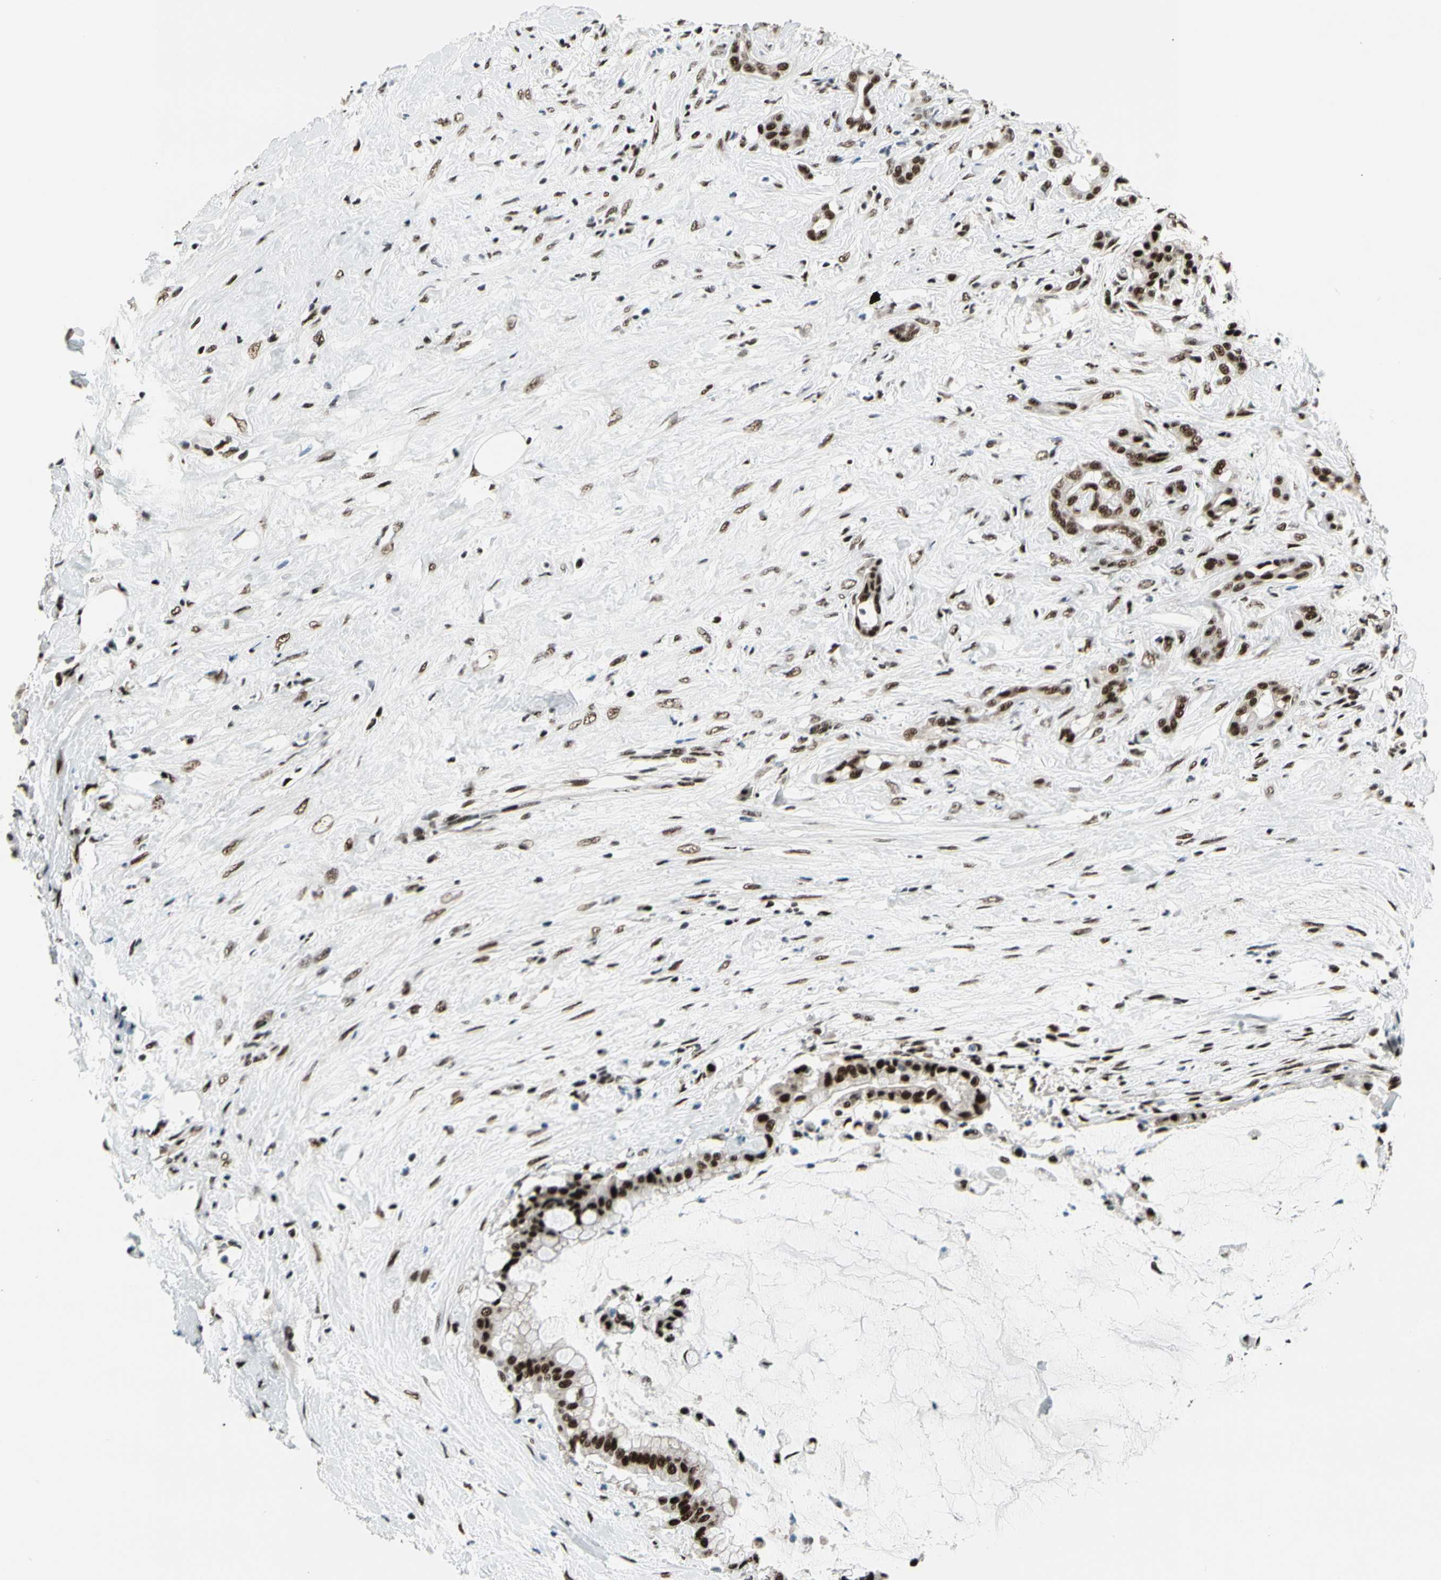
{"staining": {"intensity": "strong", "quantity": ">75%", "location": "nuclear"}, "tissue": "pancreatic cancer", "cell_type": "Tumor cells", "image_type": "cancer", "snomed": [{"axis": "morphology", "description": "Adenocarcinoma, NOS"}, {"axis": "topography", "description": "Pancreas"}], "caption": "A brown stain highlights strong nuclear positivity of a protein in adenocarcinoma (pancreatic) tumor cells. (brown staining indicates protein expression, while blue staining denotes nuclei).", "gene": "SRSF11", "patient": {"sex": "male", "age": 41}}